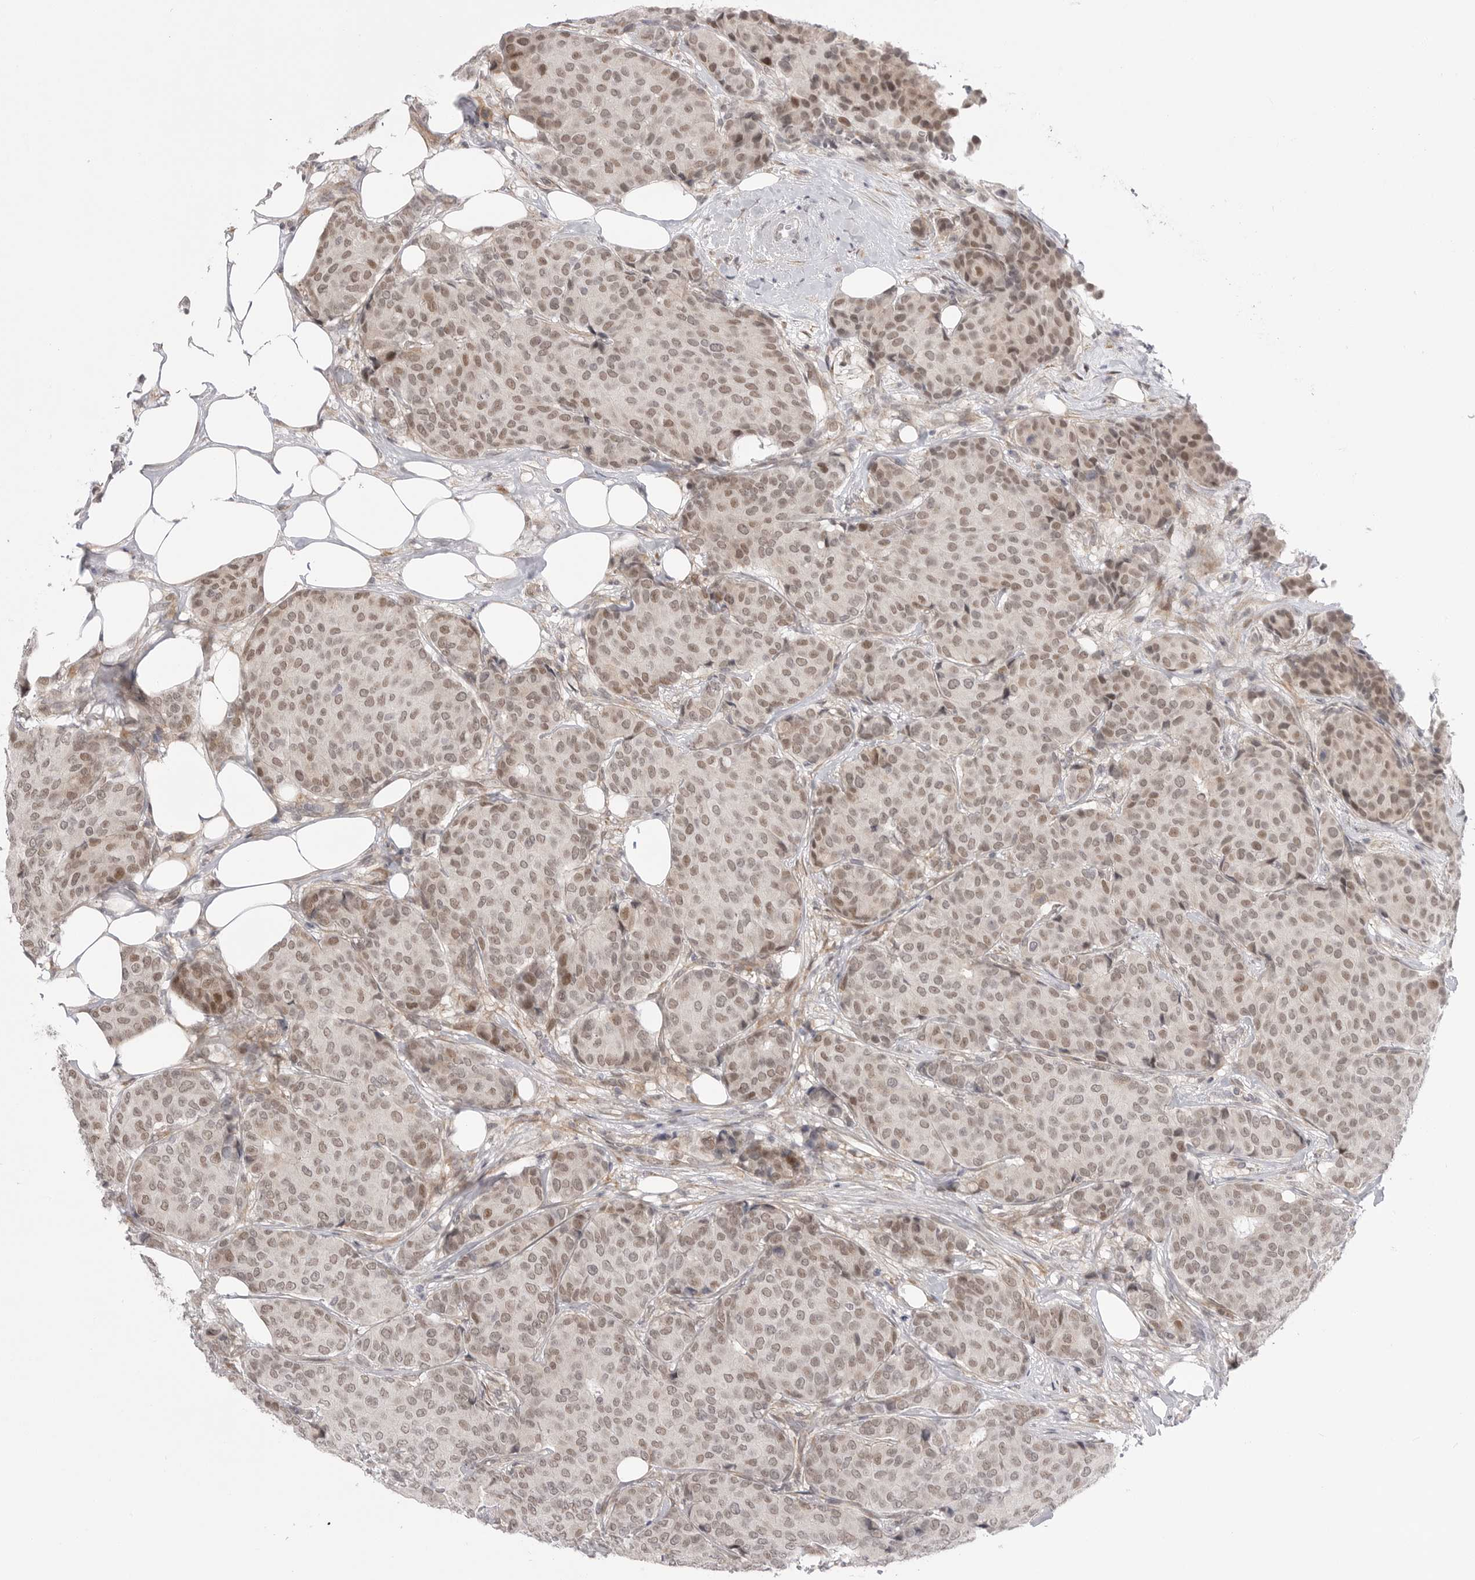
{"staining": {"intensity": "weak", "quantity": ">75%", "location": "nuclear"}, "tissue": "breast cancer", "cell_type": "Tumor cells", "image_type": "cancer", "snomed": [{"axis": "morphology", "description": "Duct carcinoma"}, {"axis": "topography", "description": "Breast"}], "caption": "Immunohistochemistry (IHC) histopathology image of neoplastic tissue: human invasive ductal carcinoma (breast) stained using IHC reveals low levels of weak protein expression localized specifically in the nuclear of tumor cells, appearing as a nuclear brown color.", "gene": "GGT6", "patient": {"sex": "female", "age": 75}}